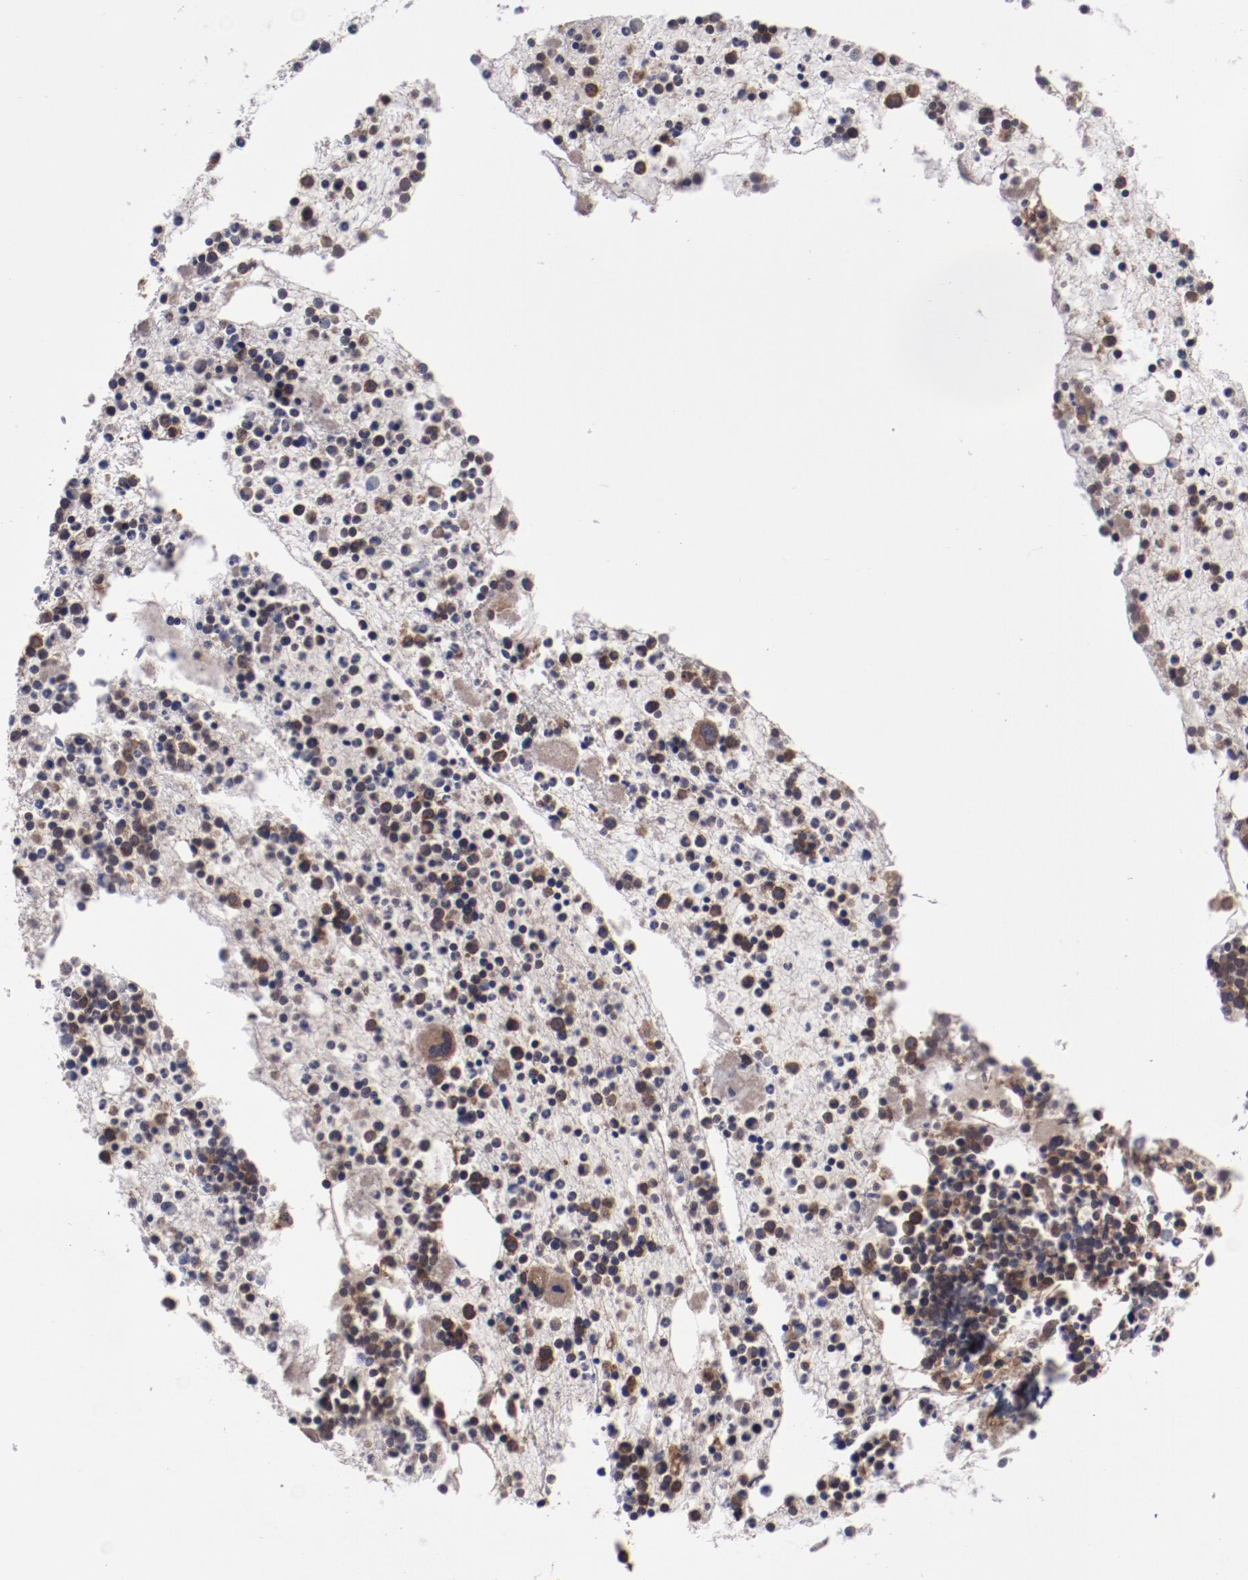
{"staining": {"intensity": "strong", "quantity": "25%-75%", "location": "cytoplasmic/membranous"}, "tissue": "bone marrow", "cell_type": "Hematopoietic cells", "image_type": "normal", "snomed": [{"axis": "morphology", "description": "Normal tissue, NOS"}, {"axis": "topography", "description": "Bone marrow"}], "caption": "Immunohistochemistry (IHC) micrograph of unremarkable bone marrow: human bone marrow stained using IHC reveals high levels of strong protein expression localized specifically in the cytoplasmic/membranous of hematopoietic cells, appearing as a cytoplasmic/membranous brown color.", "gene": "RPS4X", "patient": {"sex": "male", "age": 15}}